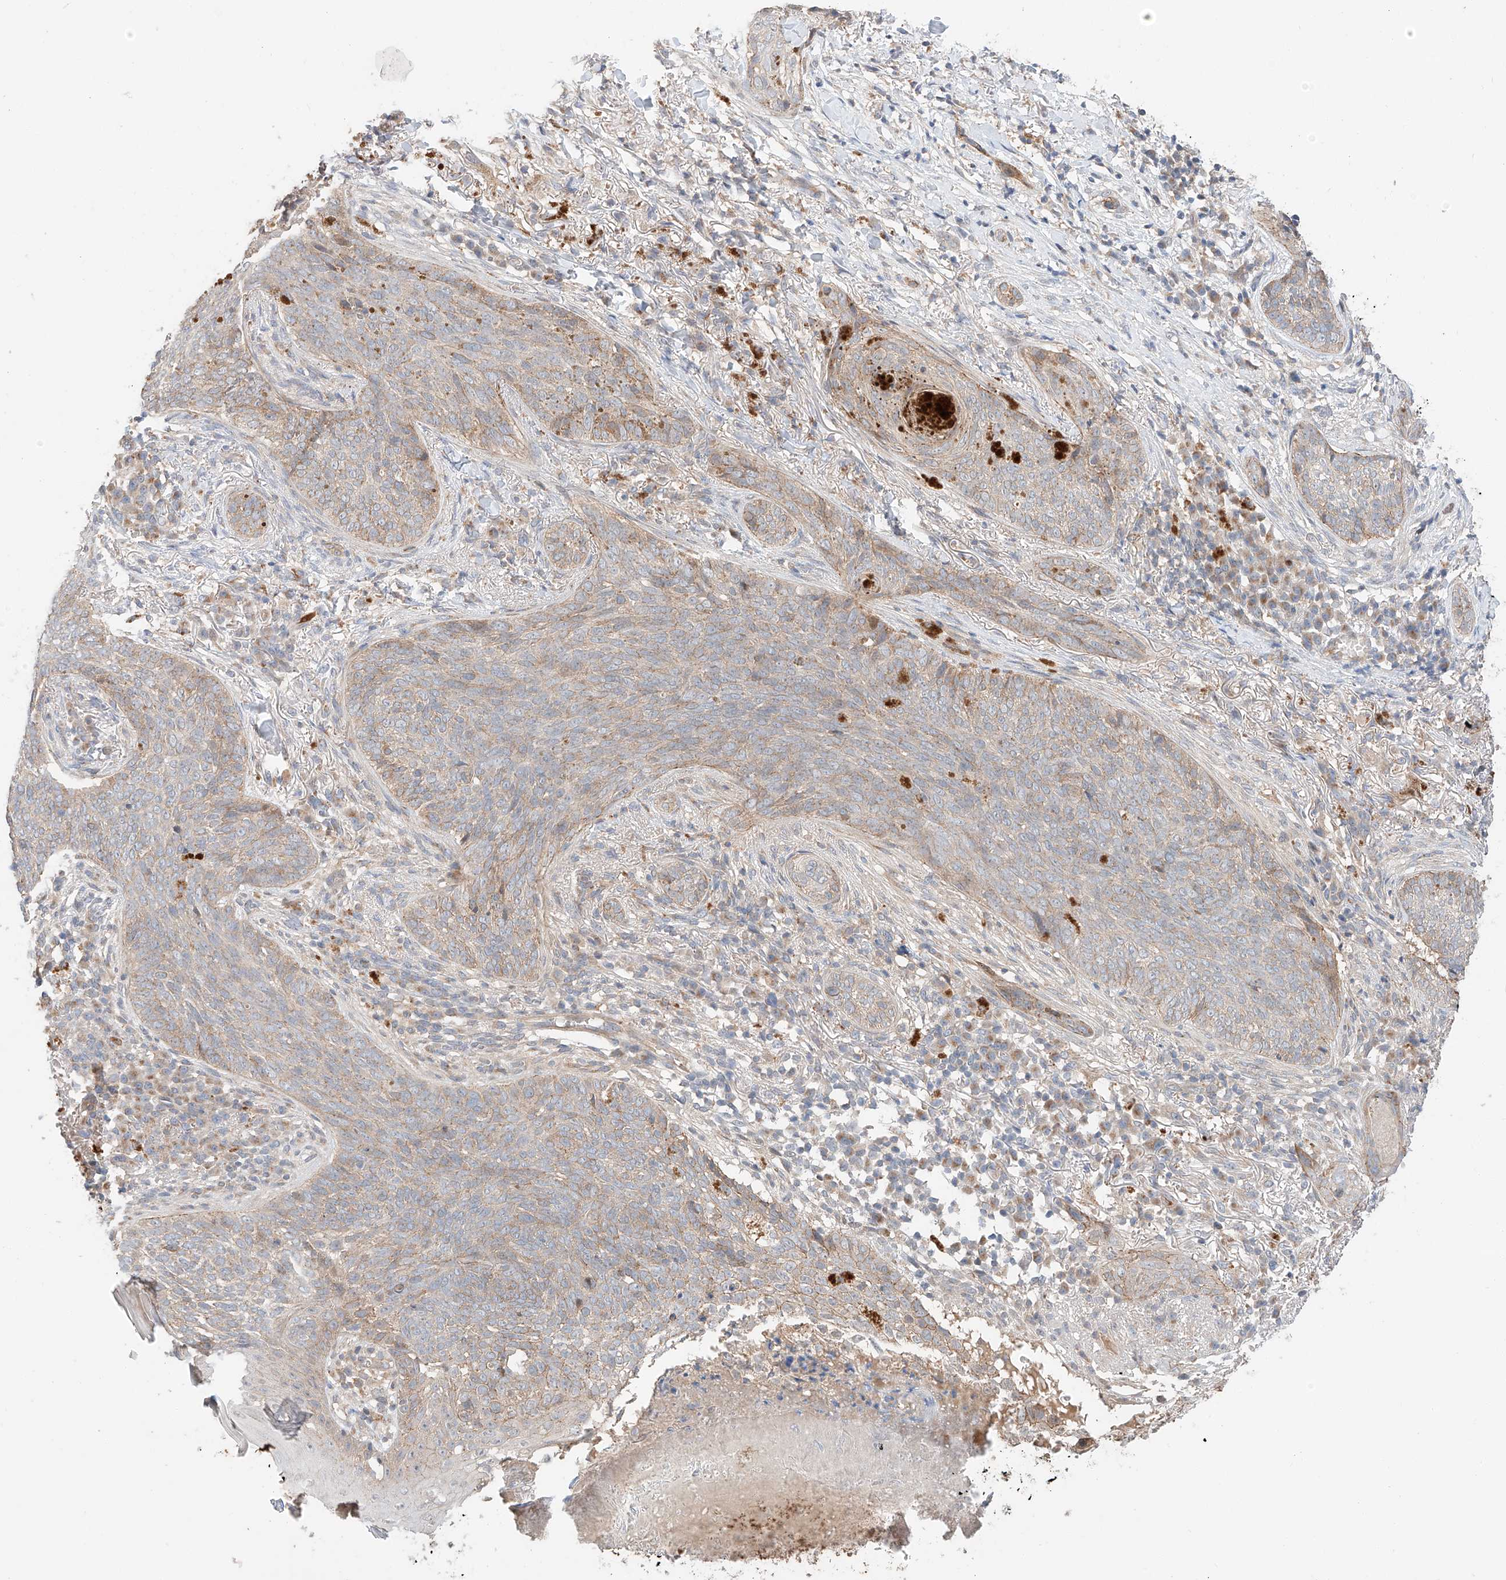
{"staining": {"intensity": "moderate", "quantity": "25%-75%", "location": "cytoplasmic/membranous"}, "tissue": "skin cancer", "cell_type": "Tumor cells", "image_type": "cancer", "snomed": [{"axis": "morphology", "description": "Basal cell carcinoma"}, {"axis": "topography", "description": "Skin"}], "caption": "The photomicrograph shows a brown stain indicating the presence of a protein in the cytoplasmic/membranous of tumor cells in basal cell carcinoma (skin).", "gene": "XPNPEP1", "patient": {"sex": "male", "age": 85}}